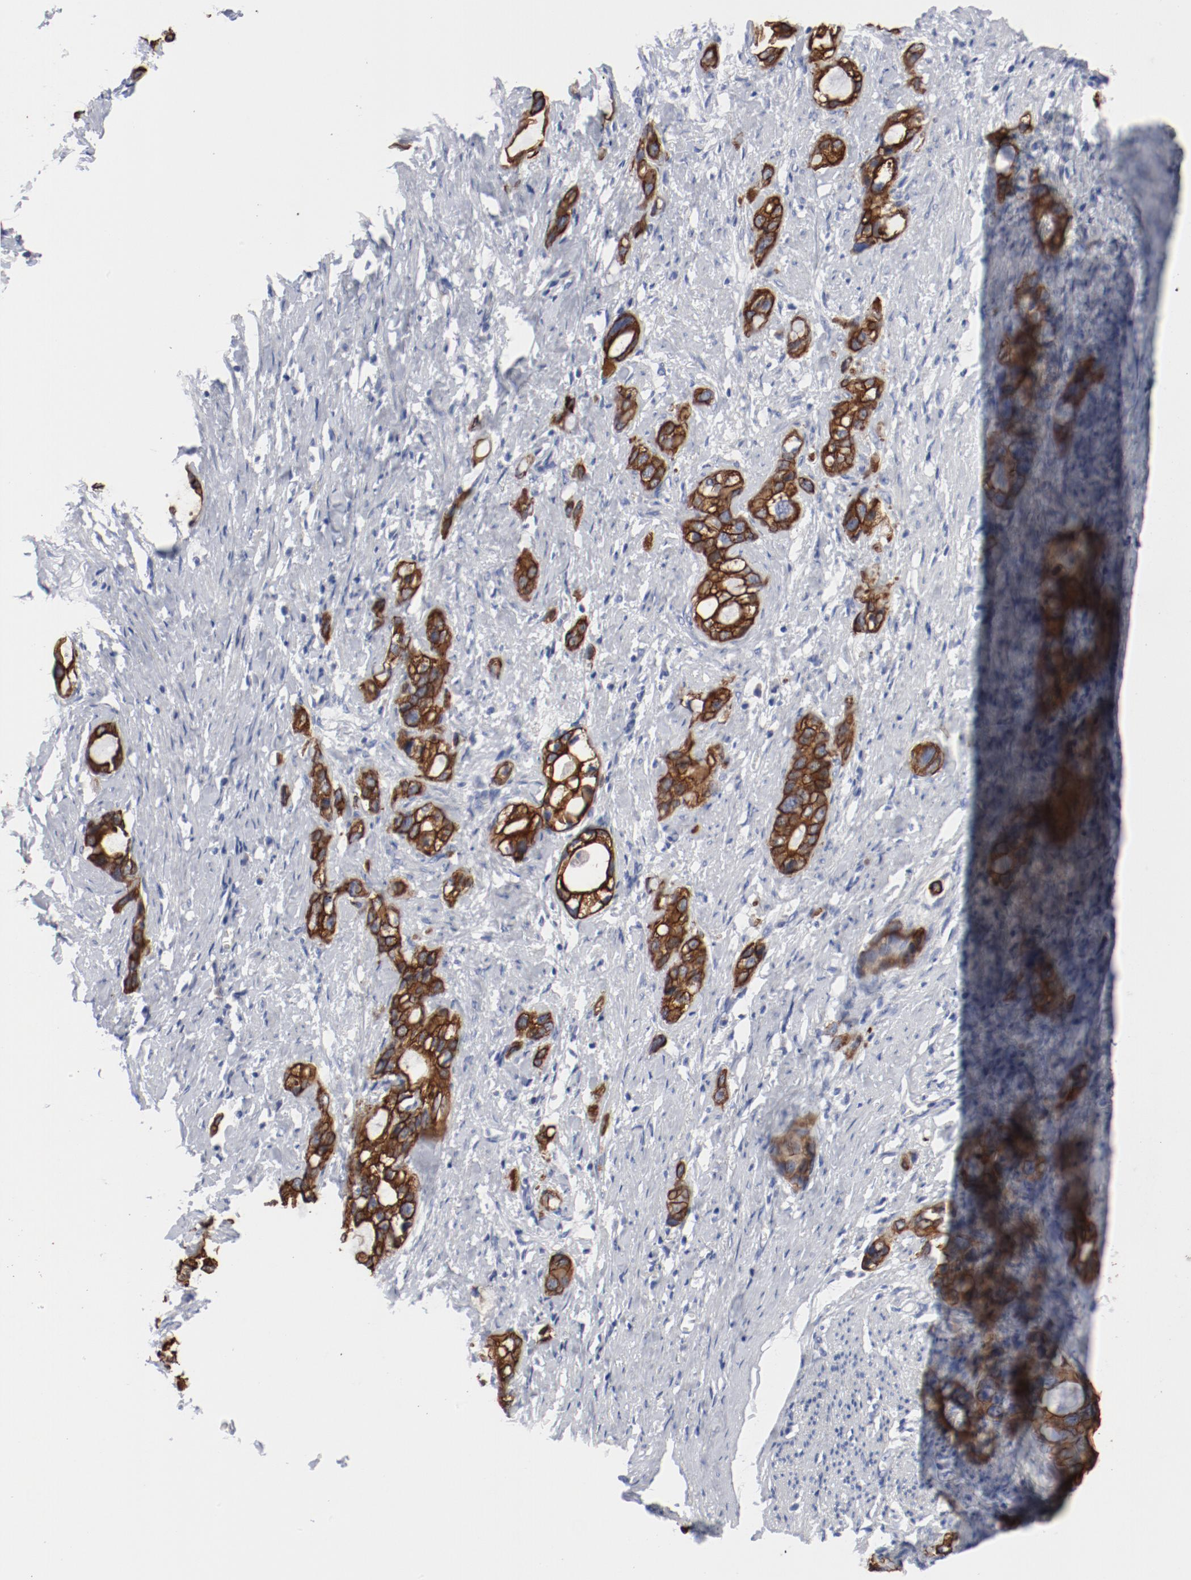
{"staining": {"intensity": "strong", "quantity": ">75%", "location": "cytoplasmic/membranous"}, "tissue": "stomach cancer", "cell_type": "Tumor cells", "image_type": "cancer", "snomed": [{"axis": "morphology", "description": "Adenocarcinoma, NOS"}, {"axis": "topography", "description": "Stomach"}], "caption": "Adenocarcinoma (stomach) stained for a protein exhibits strong cytoplasmic/membranous positivity in tumor cells. (Brightfield microscopy of DAB IHC at high magnification).", "gene": "TSPAN6", "patient": {"sex": "female", "age": 75}}